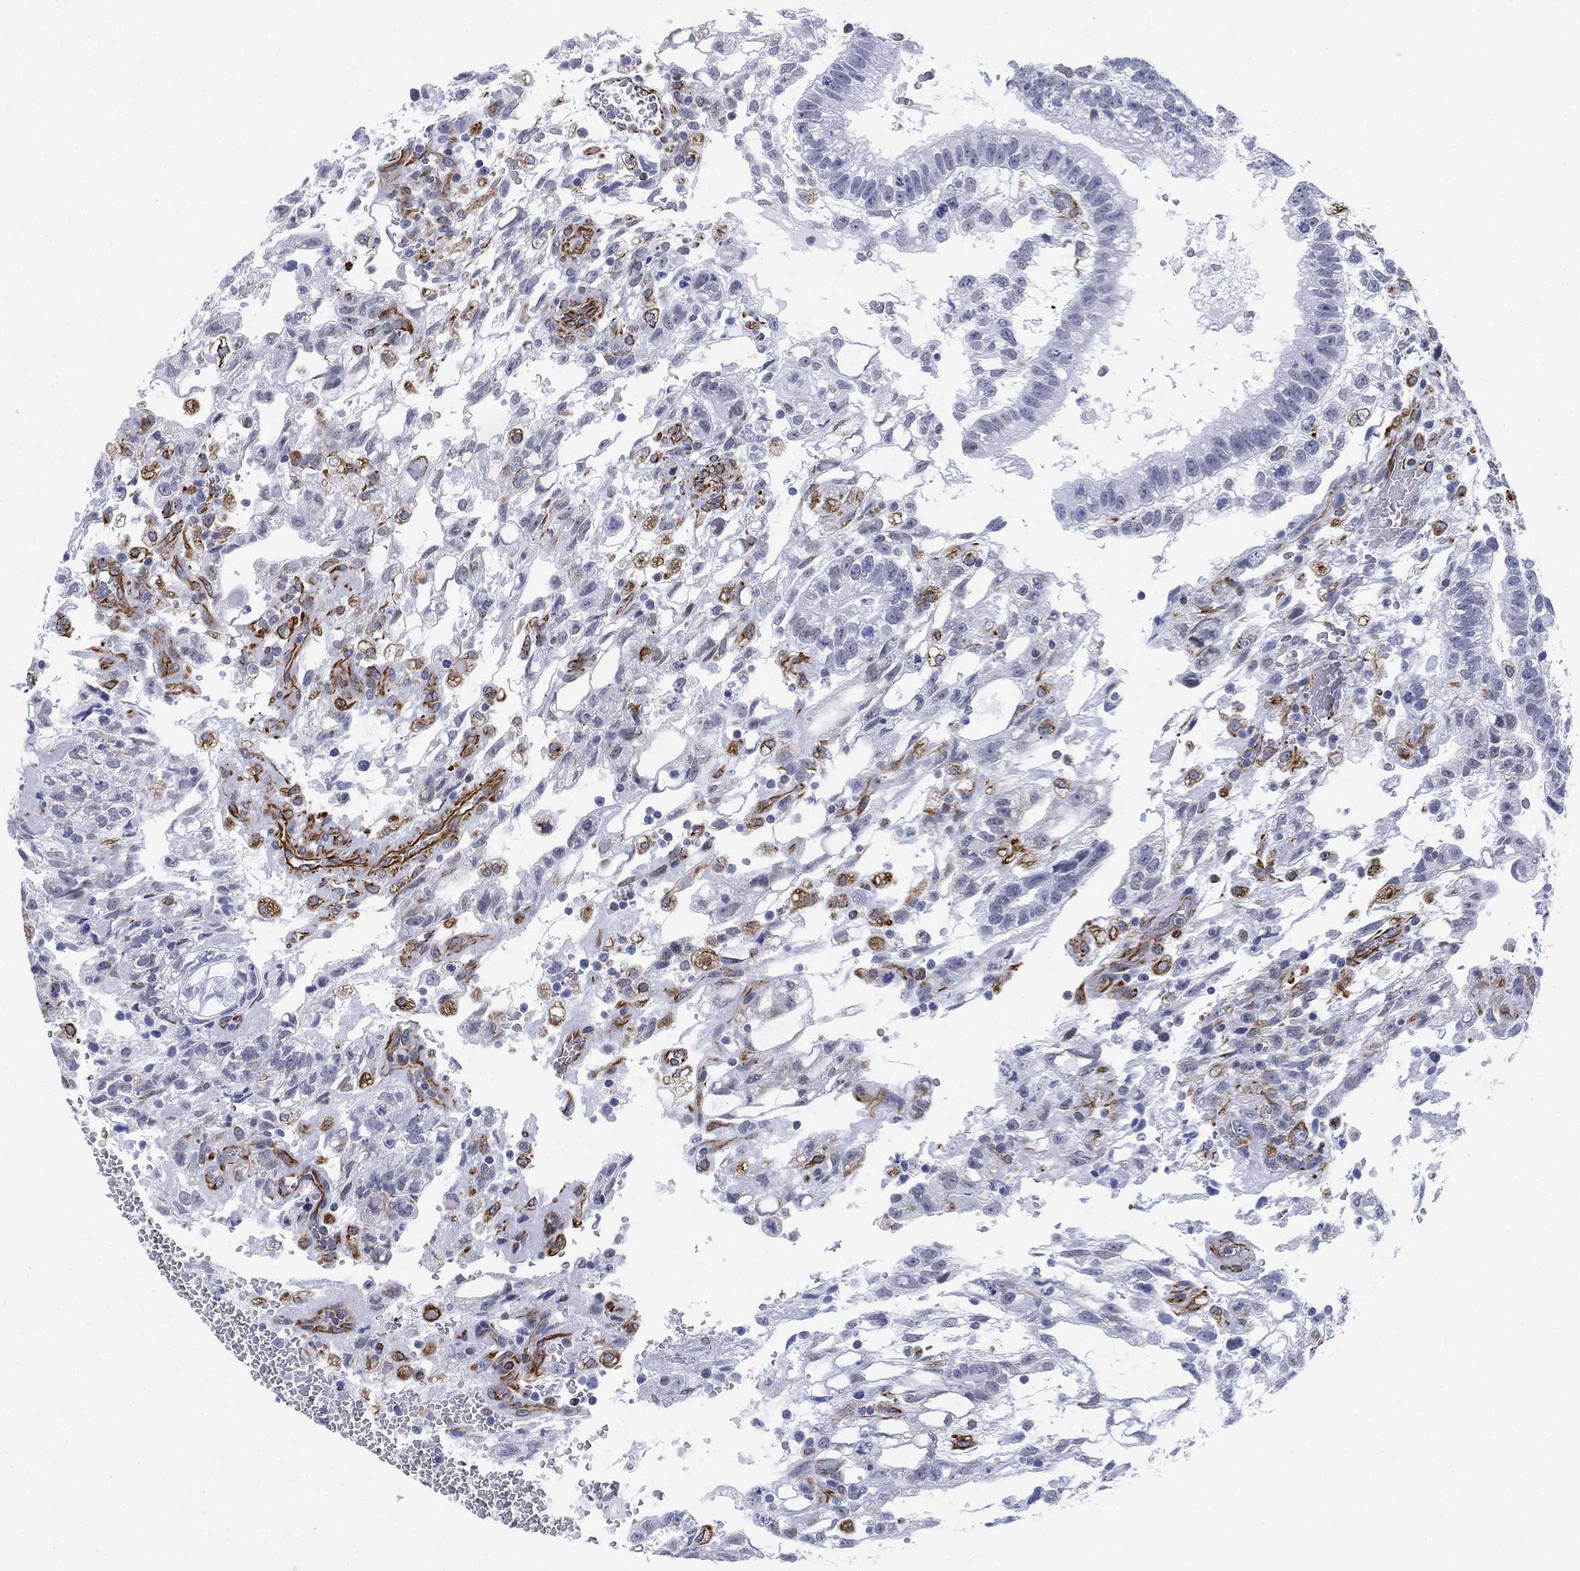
{"staining": {"intensity": "moderate", "quantity": "<25%", "location": "cytoplasmic/membranous"}, "tissue": "testis cancer", "cell_type": "Tumor cells", "image_type": "cancer", "snomed": [{"axis": "morphology", "description": "Carcinoma, Embryonal, NOS"}, {"axis": "topography", "description": "Testis"}], "caption": "This micrograph shows testis cancer (embryonal carcinoma) stained with immunohistochemistry (IHC) to label a protein in brown. The cytoplasmic/membranous of tumor cells show moderate positivity for the protein. Nuclei are counter-stained blue.", "gene": "PSKH2", "patient": {"sex": "male", "age": 32}}